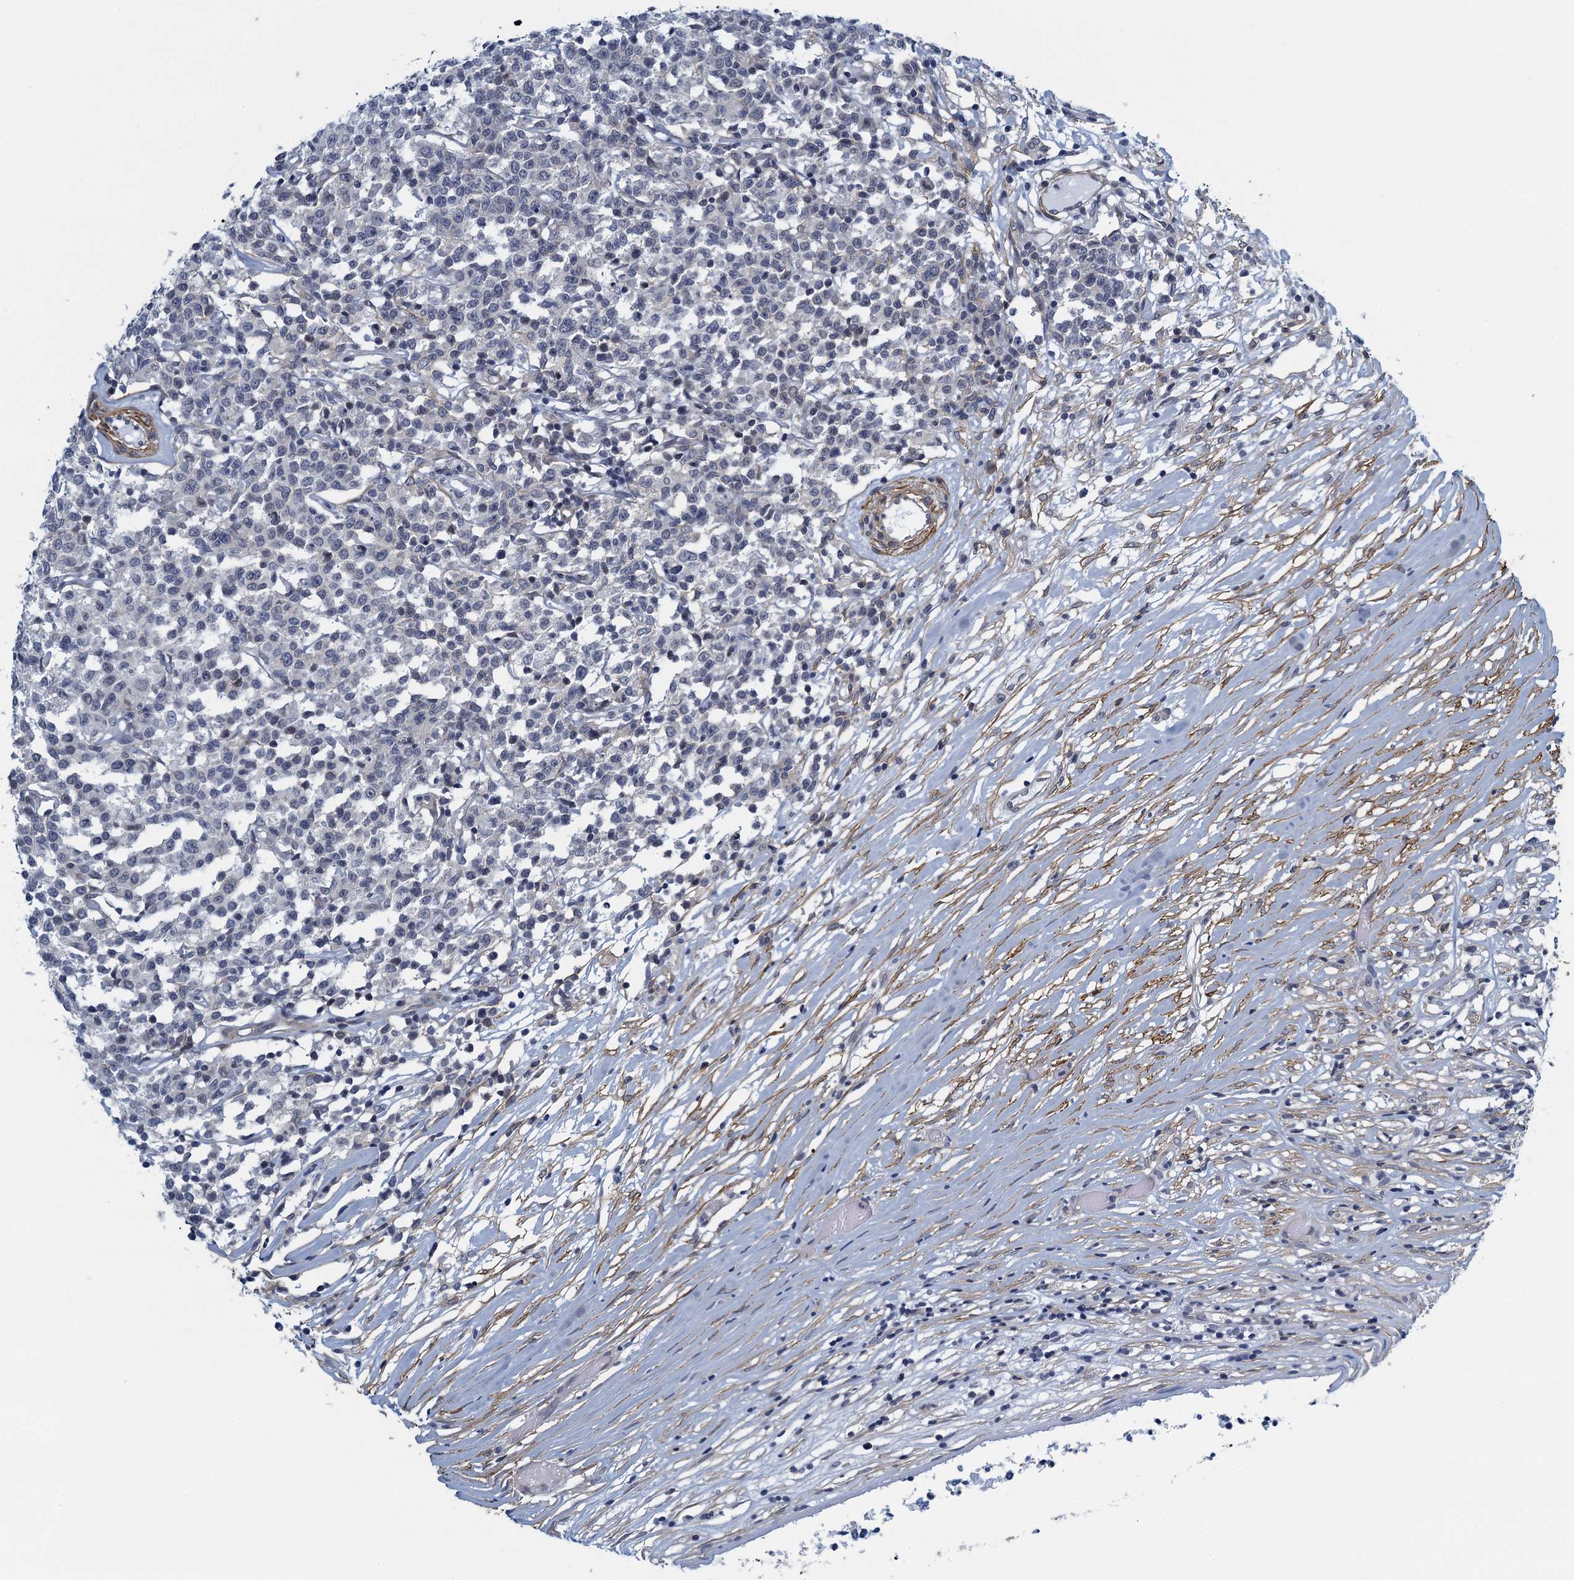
{"staining": {"intensity": "negative", "quantity": "none", "location": "none"}, "tissue": "lymphoma", "cell_type": "Tumor cells", "image_type": "cancer", "snomed": [{"axis": "morphology", "description": "Malignant lymphoma, non-Hodgkin's type, Low grade"}, {"axis": "topography", "description": "Small intestine"}], "caption": "Immunohistochemistry histopathology image of neoplastic tissue: human low-grade malignant lymphoma, non-Hodgkin's type stained with DAB demonstrates no significant protein positivity in tumor cells. (Immunohistochemistry (ihc), brightfield microscopy, high magnification).", "gene": "ALG2", "patient": {"sex": "female", "age": 59}}